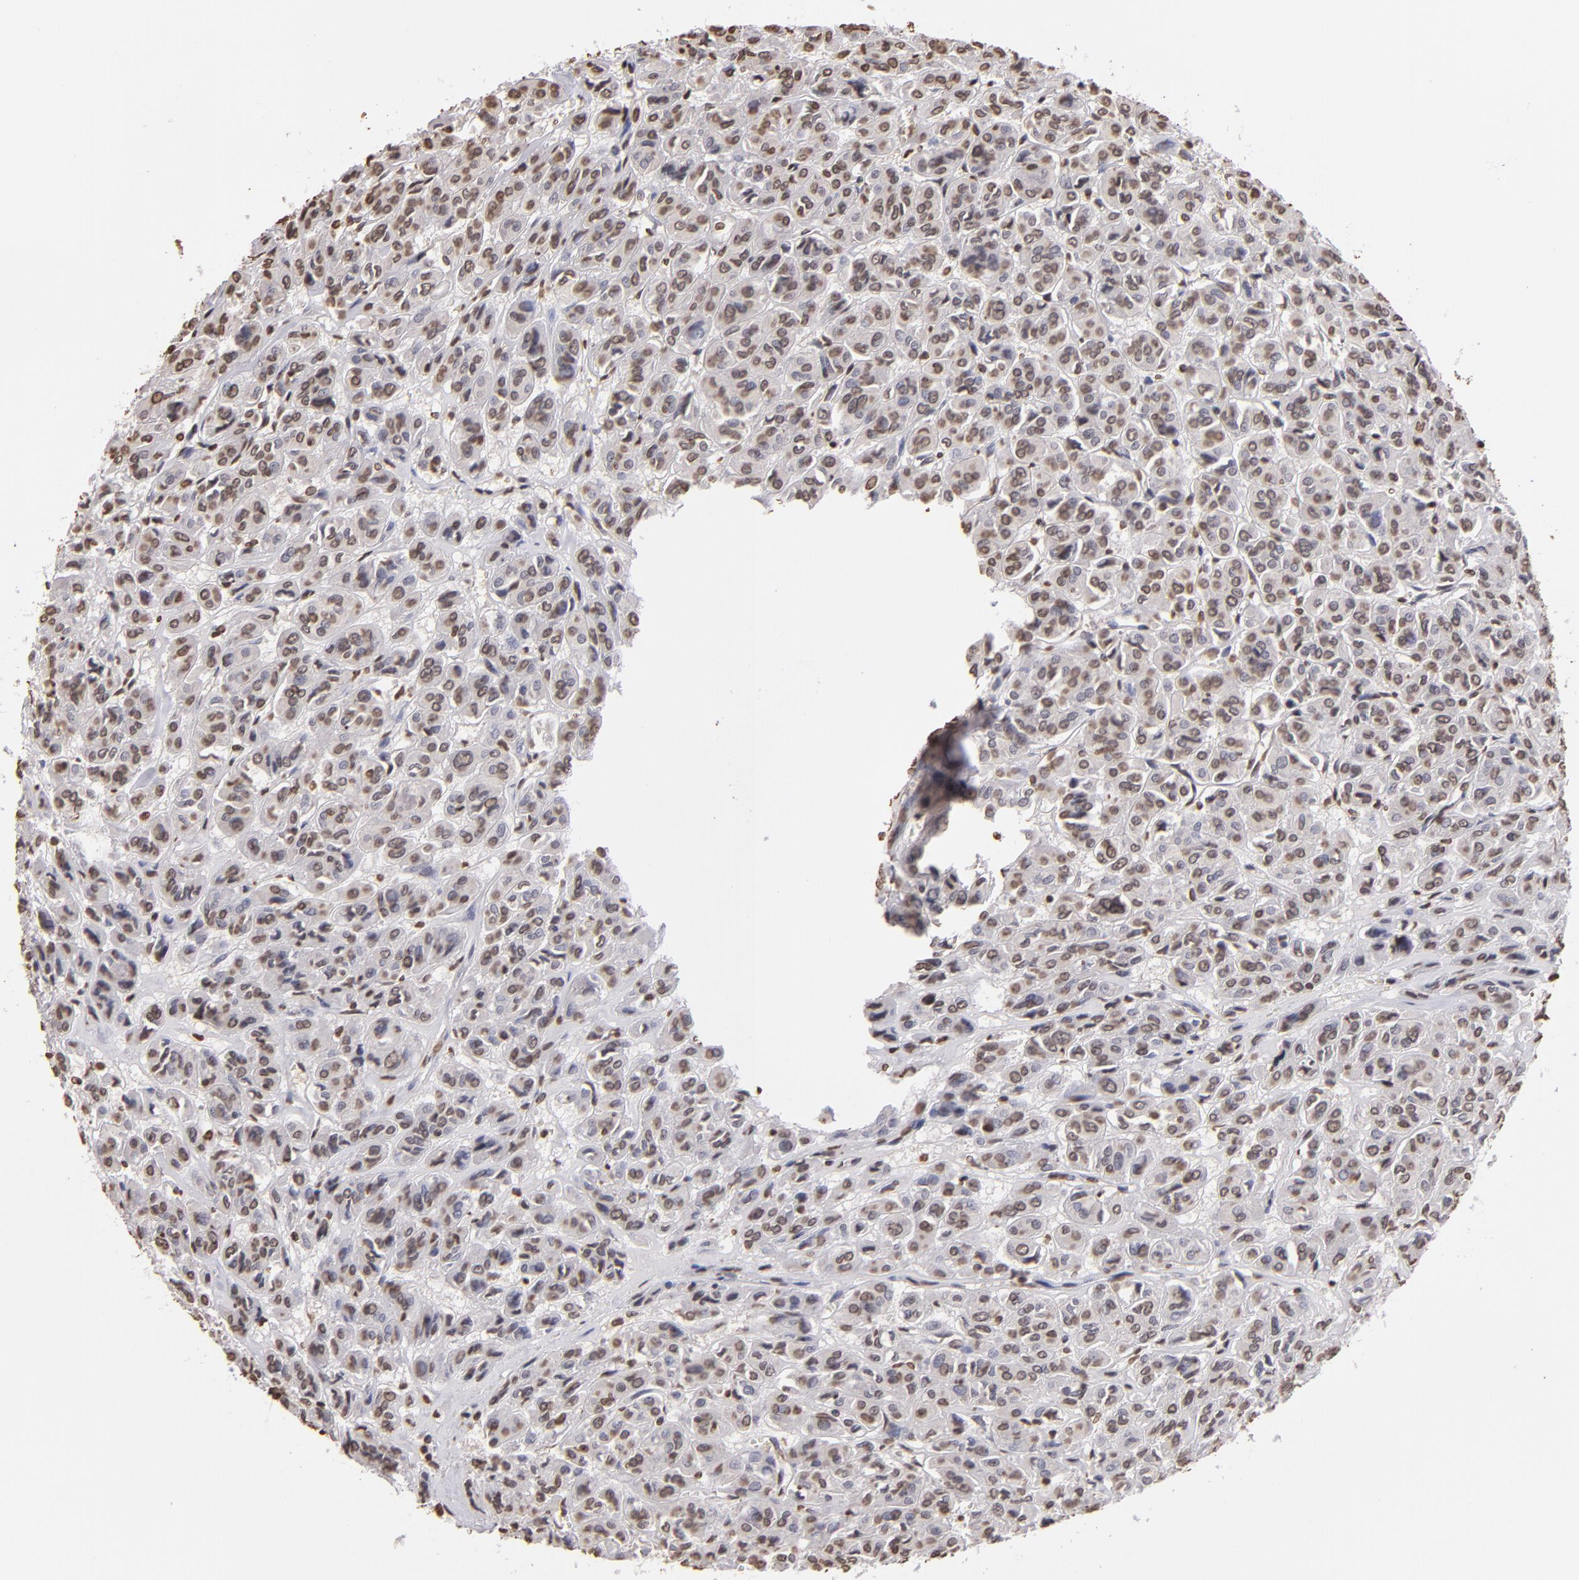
{"staining": {"intensity": "moderate", "quantity": "25%-75%", "location": "nuclear"}, "tissue": "thyroid cancer", "cell_type": "Tumor cells", "image_type": "cancer", "snomed": [{"axis": "morphology", "description": "Follicular adenoma carcinoma, NOS"}, {"axis": "topography", "description": "Thyroid gland"}], "caption": "A micrograph showing moderate nuclear positivity in approximately 25%-75% of tumor cells in thyroid cancer (follicular adenoma carcinoma), as visualized by brown immunohistochemical staining.", "gene": "LBX1", "patient": {"sex": "female", "age": 71}}